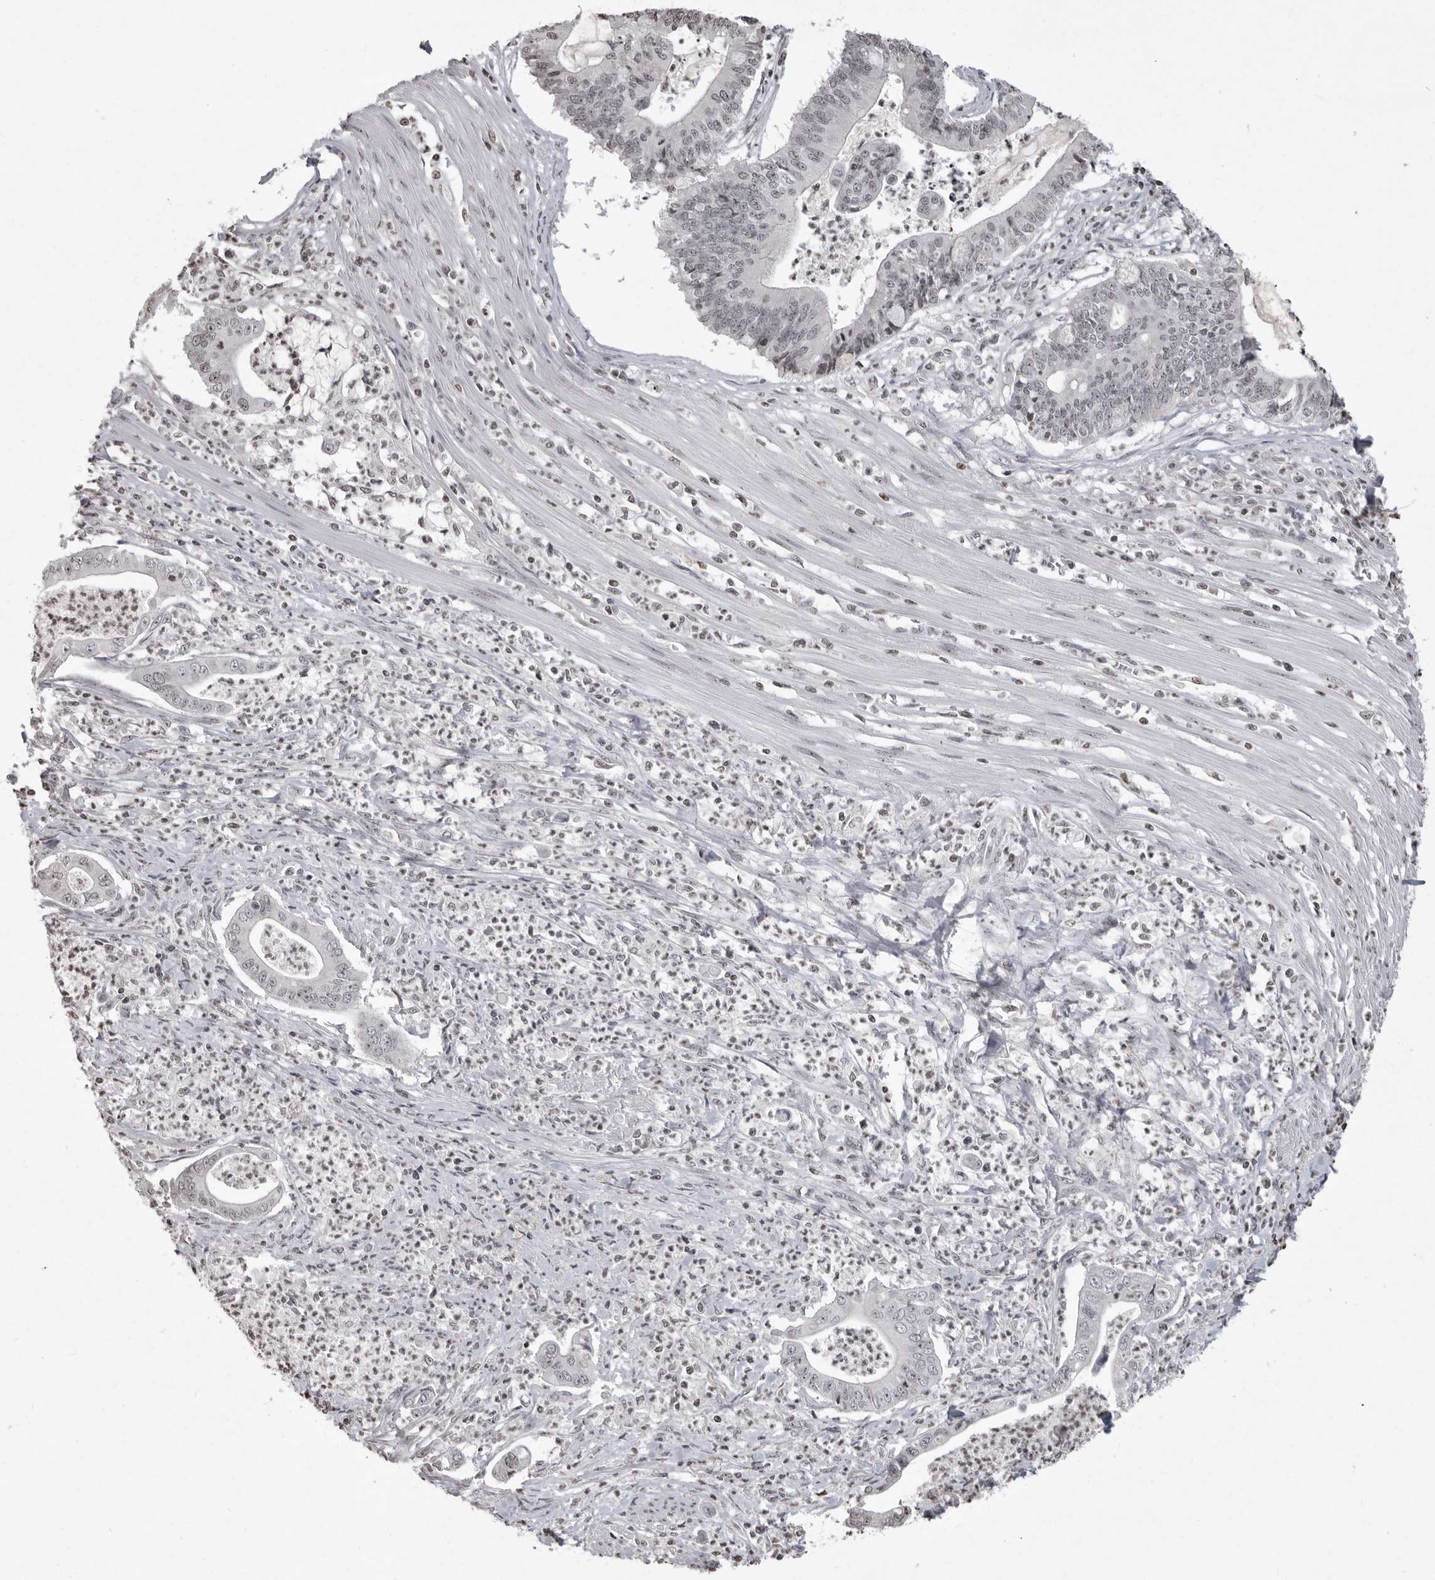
{"staining": {"intensity": "weak", "quantity": "<25%", "location": "nuclear"}, "tissue": "pancreatic cancer", "cell_type": "Tumor cells", "image_type": "cancer", "snomed": [{"axis": "morphology", "description": "Adenocarcinoma, NOS"}, {"axis": "topography", "description": "Pancreas"}], "caption": "Protein analysis of pancreatic cancer (adenocarcinoma) exhibits no significant staining in tumor cells. The staining was performed using DAB (3,3'-diaminobenzidine) to visualize the protein expression in brown, while the nuclei were stained in blue with hematoxylin (Magnification: 20x).", "gene": "WDR45", "patient": {"sex": "male", "age": 69}}